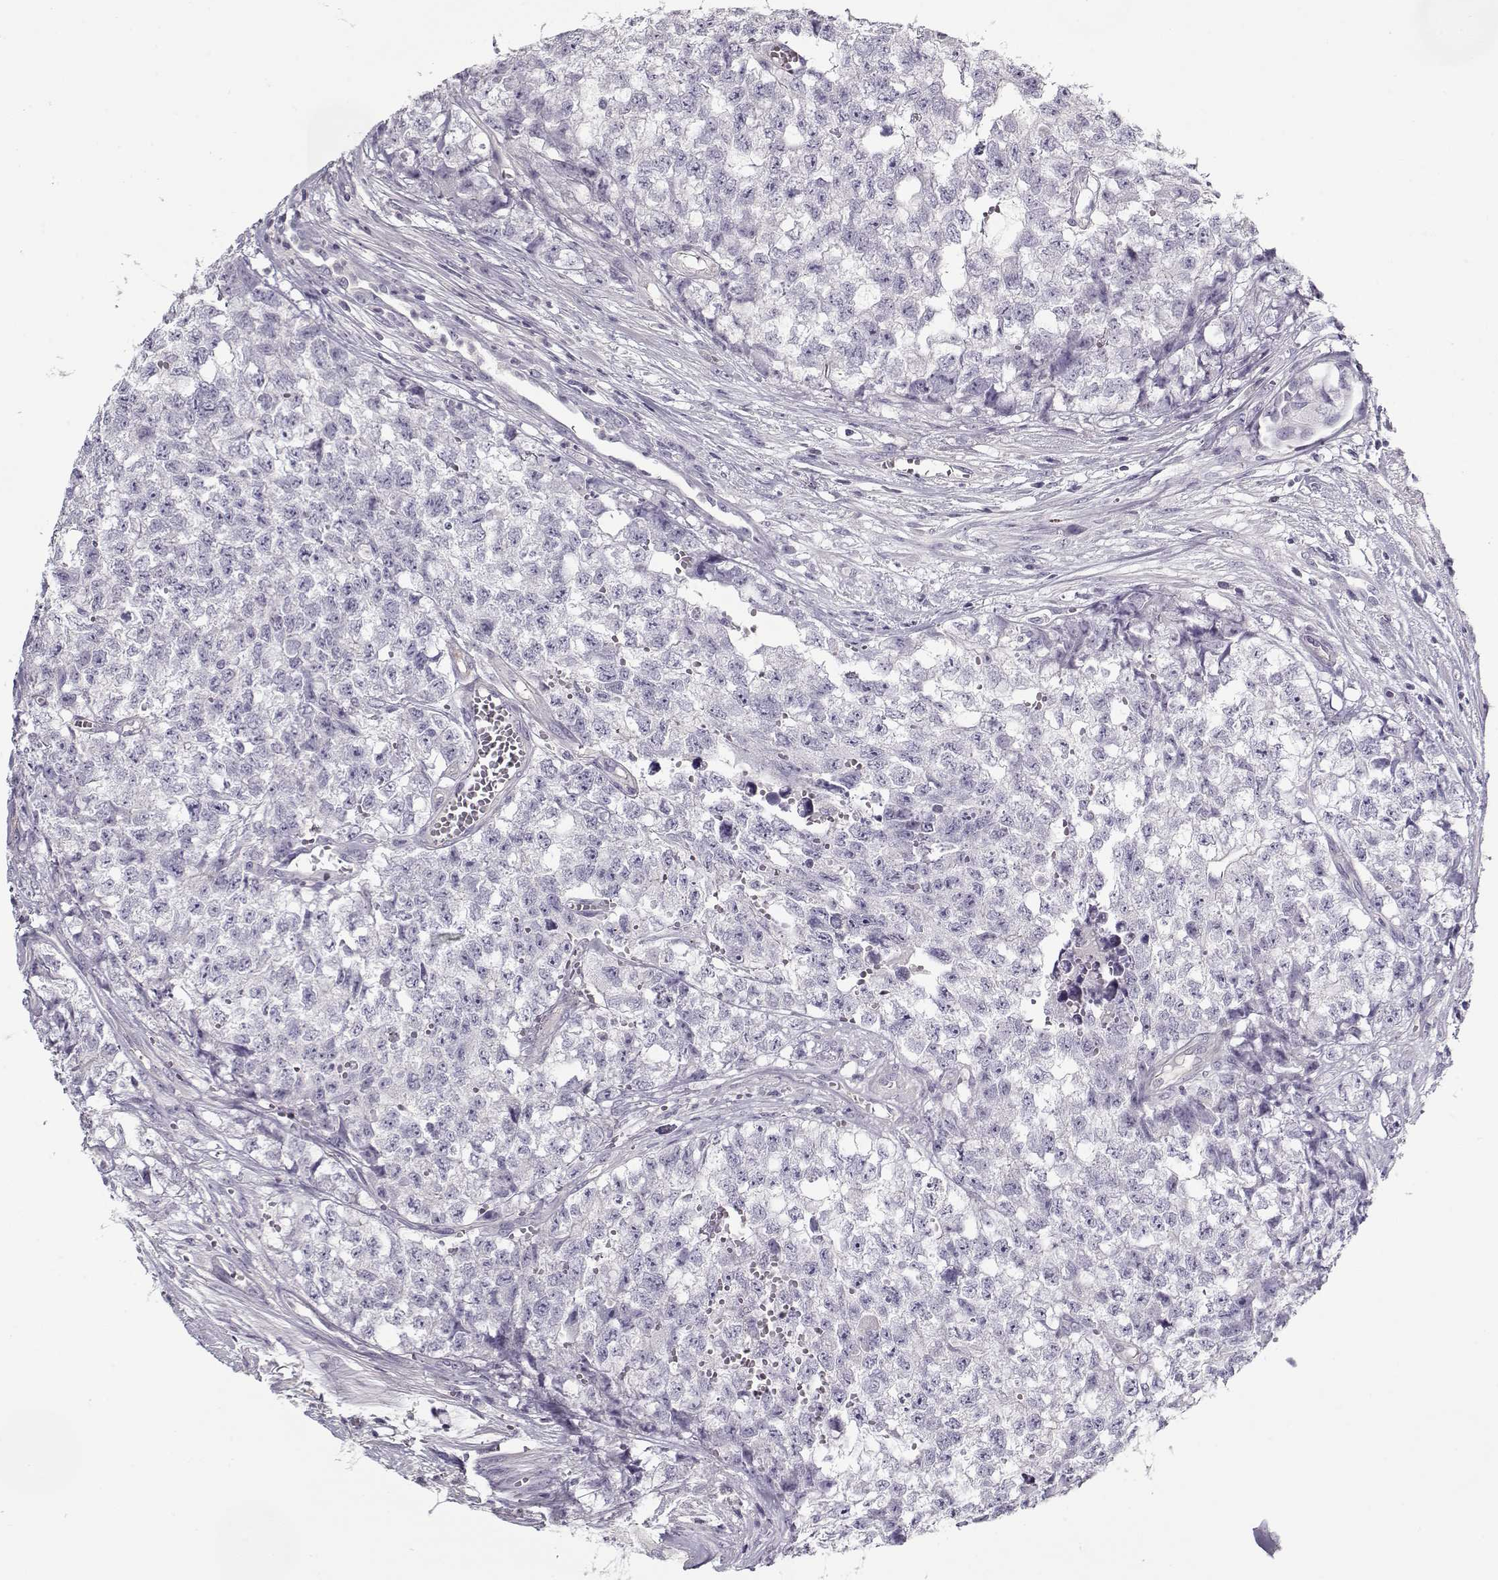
{"staining": {"intensity": "negative", "quantity": "none", "location": "none"}, "tissue": "testis cancer", "cell_type": "Tumor cells", "image_type": "cancer", "snomed": [{"axis": "morphology", "description": "Seminoma, NOS"}, {"axis": "morphology", "description": "Carcinoma, Embryonal, NOS"}, {"axis": "topography", "description": "Testis"}], "caption": "Tumor cells show no significant positivity in testis cancer.", "gene": "CCDC136", "patient": {"sex": "male", "age": 22}}